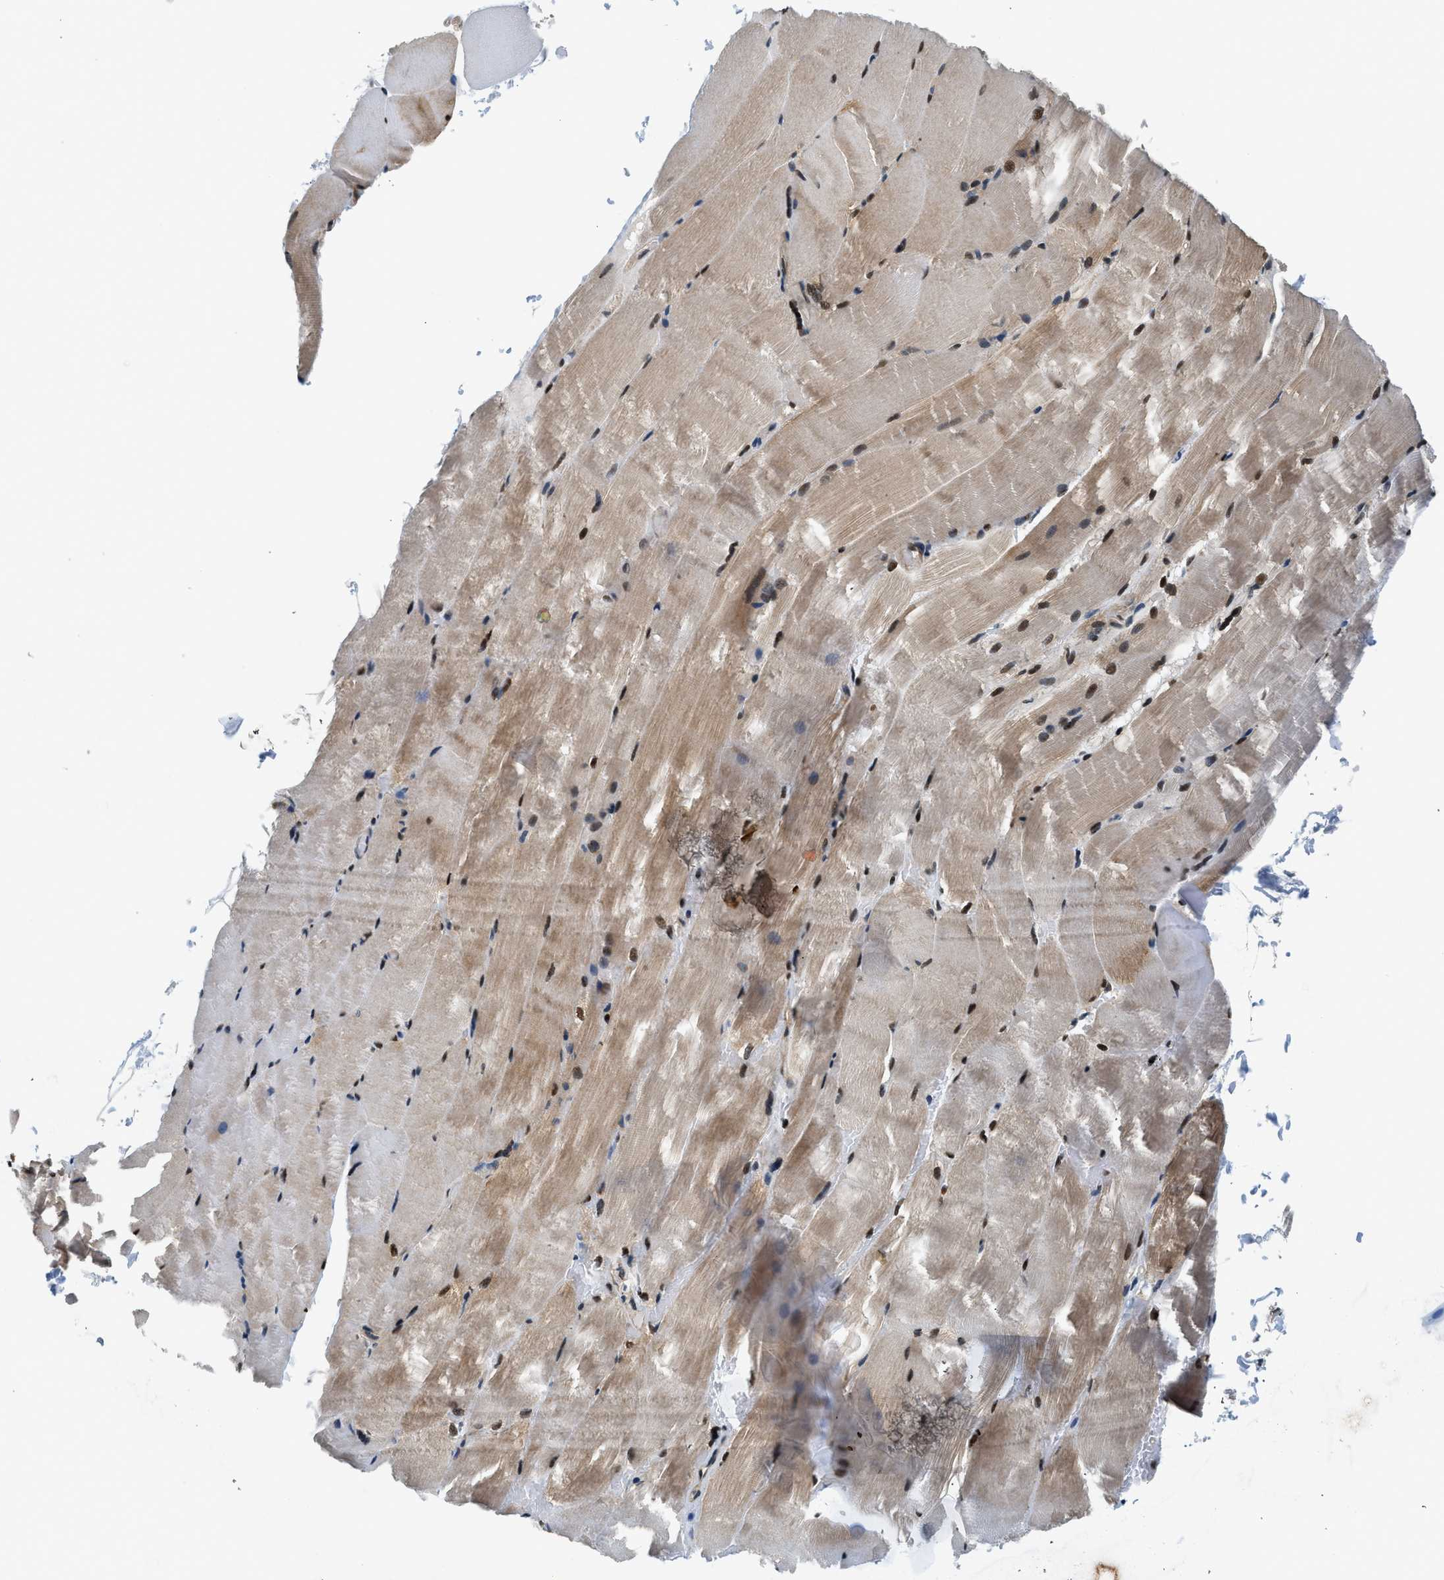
{"staining": {"intensity": "weak", "quantity": "25%-75%", "location": "cytoplasmic/membranous,nuclear"}, "tissue": "skeletal muscle", "cell_type": "Myocytes", "image_type": "normal", "snomed": [{"axis": "morphology", "description": "Normal tissue, NOS"}, {"axis": "topography", "description": "Skeletal muscle"}, {"axis": "topography", "description": "Parathyroid gland"}], "caption": "Human skeletal muscle stained with a brown dye demonstrates weak cytoplasmic/membranous,nuclear positive positivity in about 25%-75% of myocytes.", "gene": "PSMD3", "patient": {"sex": "female", "age": 37}}